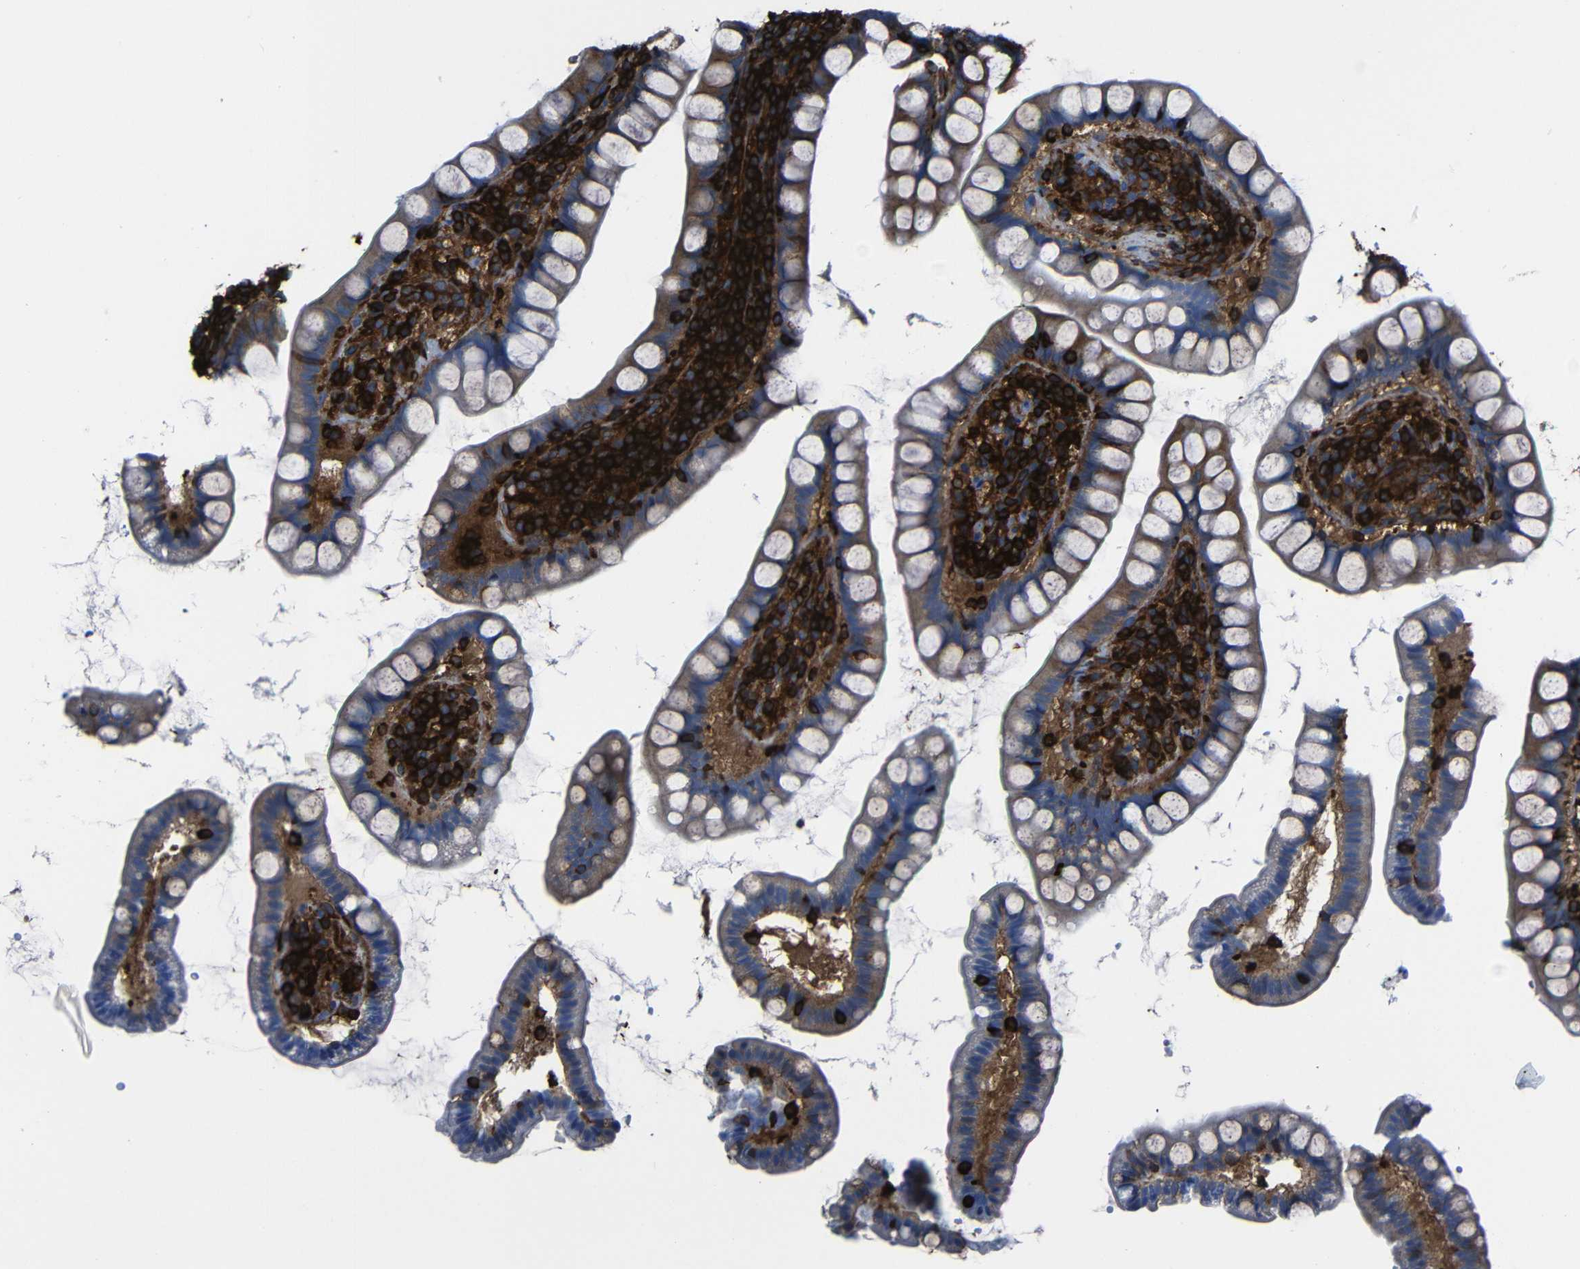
{"staining": {"intensity": "strong", "quantity": ">75%", "location": "cytoplasmic/membranous"}, "tissue": "small intestine", "cell_type": "Glandular cells", "image_type": "normal", "snomed": [{"axis": "morphology", "description": "Normal tissue, NOS"}, {"axis": "topography", "description": "Small intestine"}], "caption": "Human small intestine stained for a protein (brown) demonstrates strong cytoplasmic/membranous positive positivity in approximately >75% of glandular cells.", "gene": "ARHGEF1", "patient": {"sex": "female", "age": 84}}